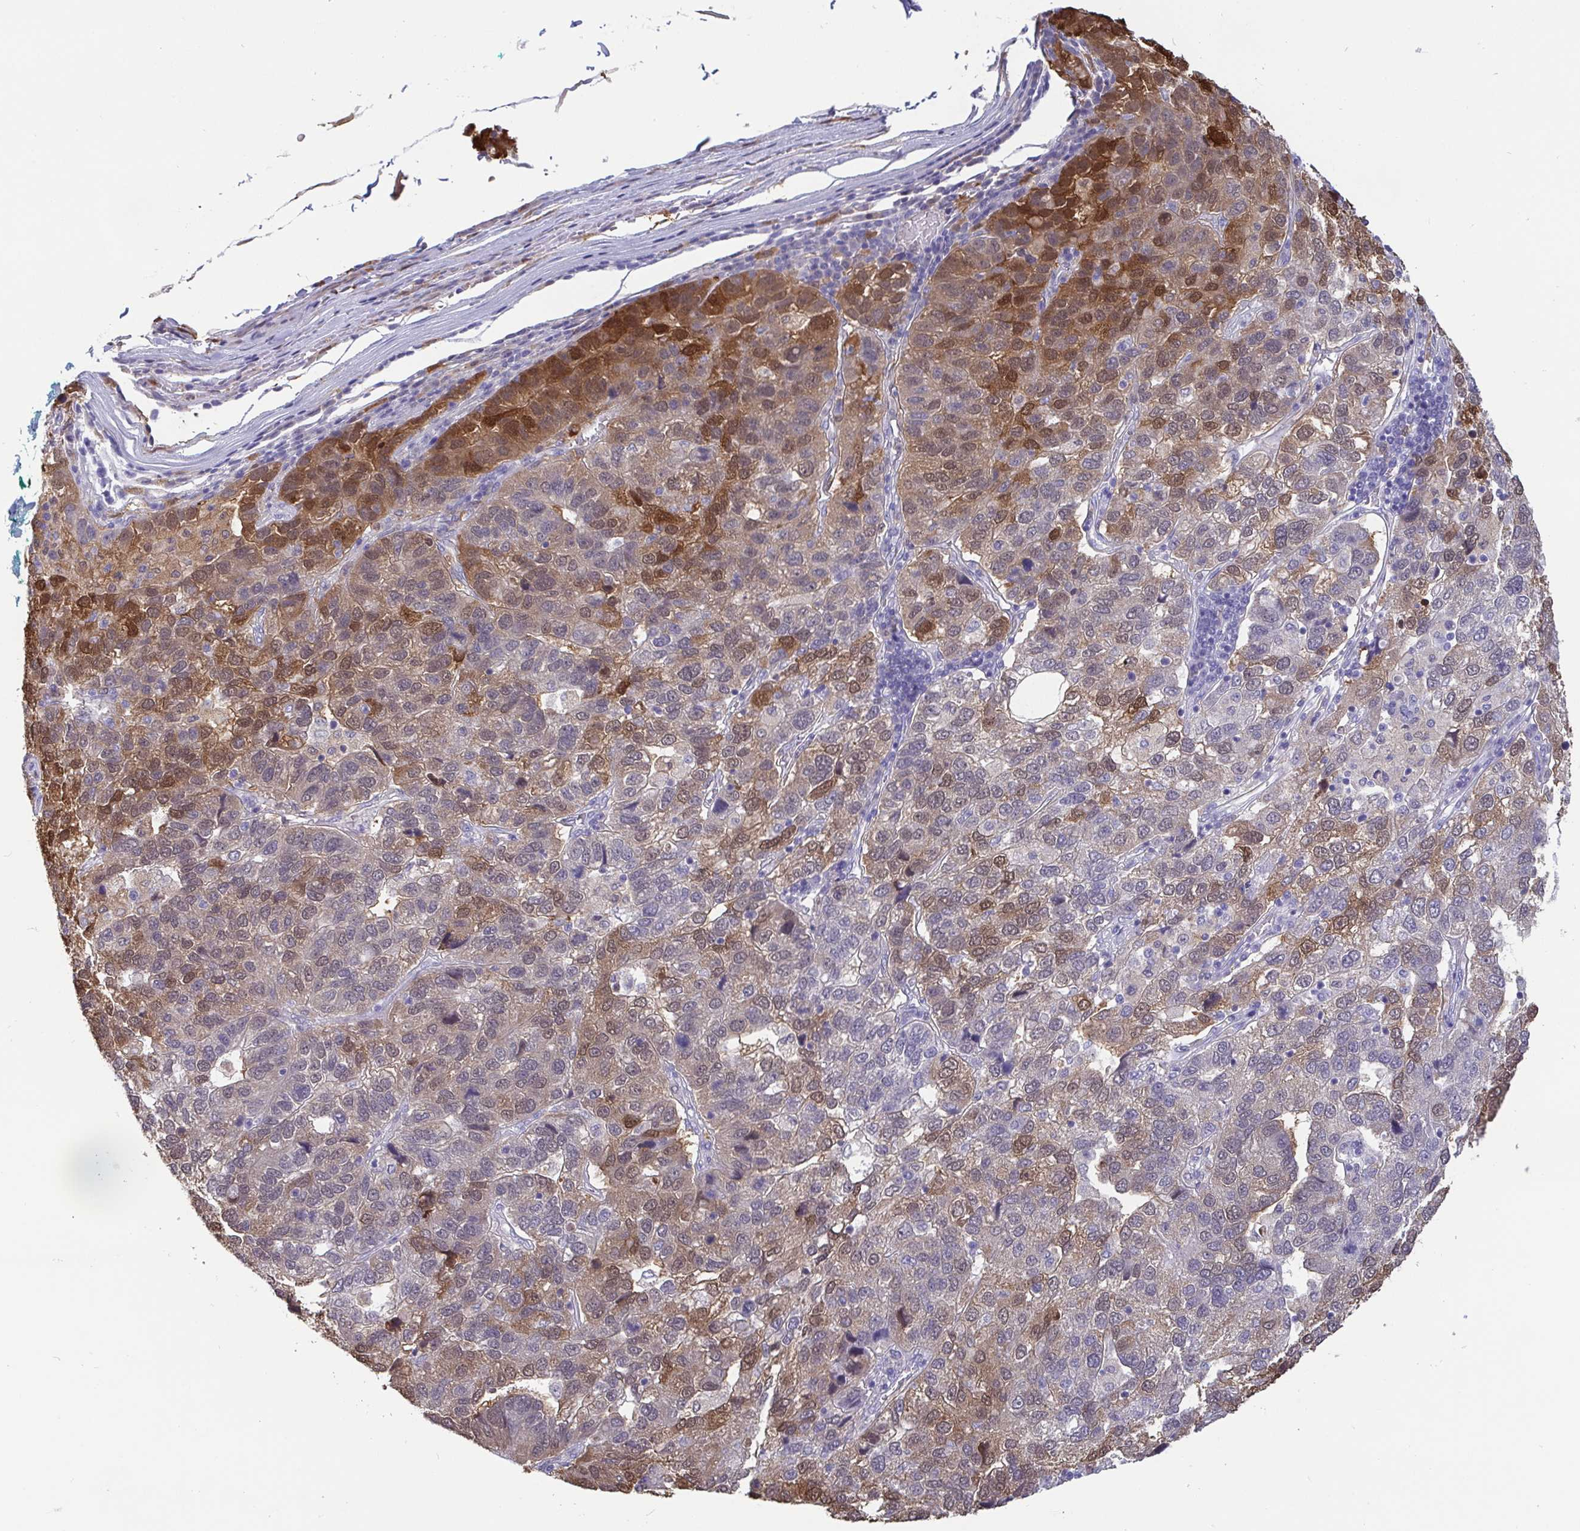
{"staining": {"intensity": "moderate", "quantity": "<25%", "location": "cytoplasmic/membranous,nuclear"}, "tissue": "pancreatic cancer", "cell_type": "Tumor cells", "image_type": "cancer", "snomed": [{"axis": "morphology", "description": "Adenocarcinoma, NOS"}, {"axis": "topography", "description": "Pancreas"}], "caption": "A histopathology image showing moderate cytoplasmic/membranous and nuclear staining in approximately <25% of tumor cells in adenocarcinoma (pancreatic), as visualized by brown immunohistochemical staining.", "gene": "IDH1", "patient": {"sex": "female", "age": 61}}